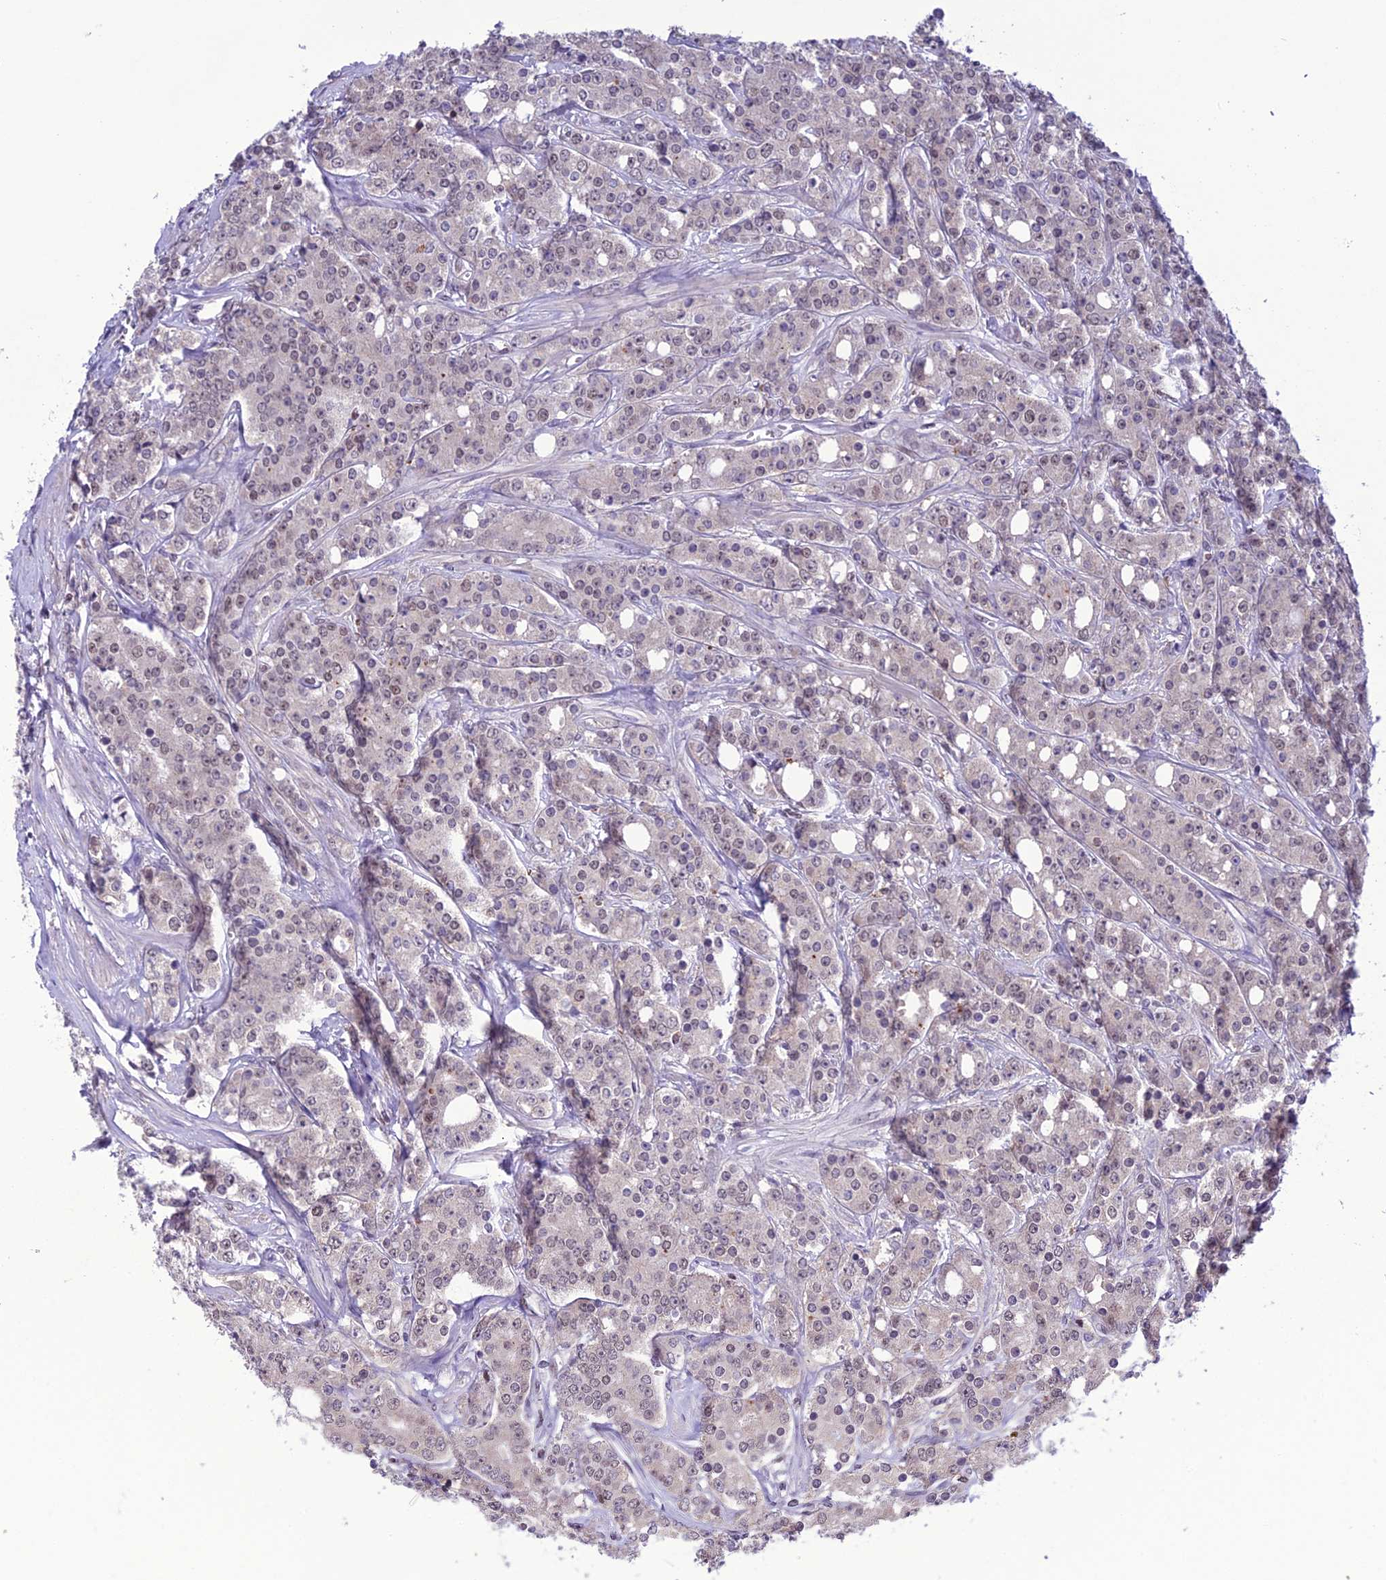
{"staining": {"intensity": "weak", "quantity": "<25%", "location": "nuclear"}, "tissue": "prostate cancer", "cell_type": "Tumor cells", "image_type": "cancer", "snomed": [{"axis": "morphology", "description": "Adenocarcinoma, High grade"}, {"axis": "topography", "description": "Prostate"}], "caption": "Immunohistochemistry micrograph of neoplastic tissue: human prostate cancer stained with DAB demonstrates no significant protein staining in tumor cells. Brightfield microscopy of immunohistochemistry stained with DAB (3,3'-diaminobenzidine) (brown) and hematoxylin (blue), captured at high magnification.", "gene": "MIS12", "patient": {"sex": "male", "age": 62}}